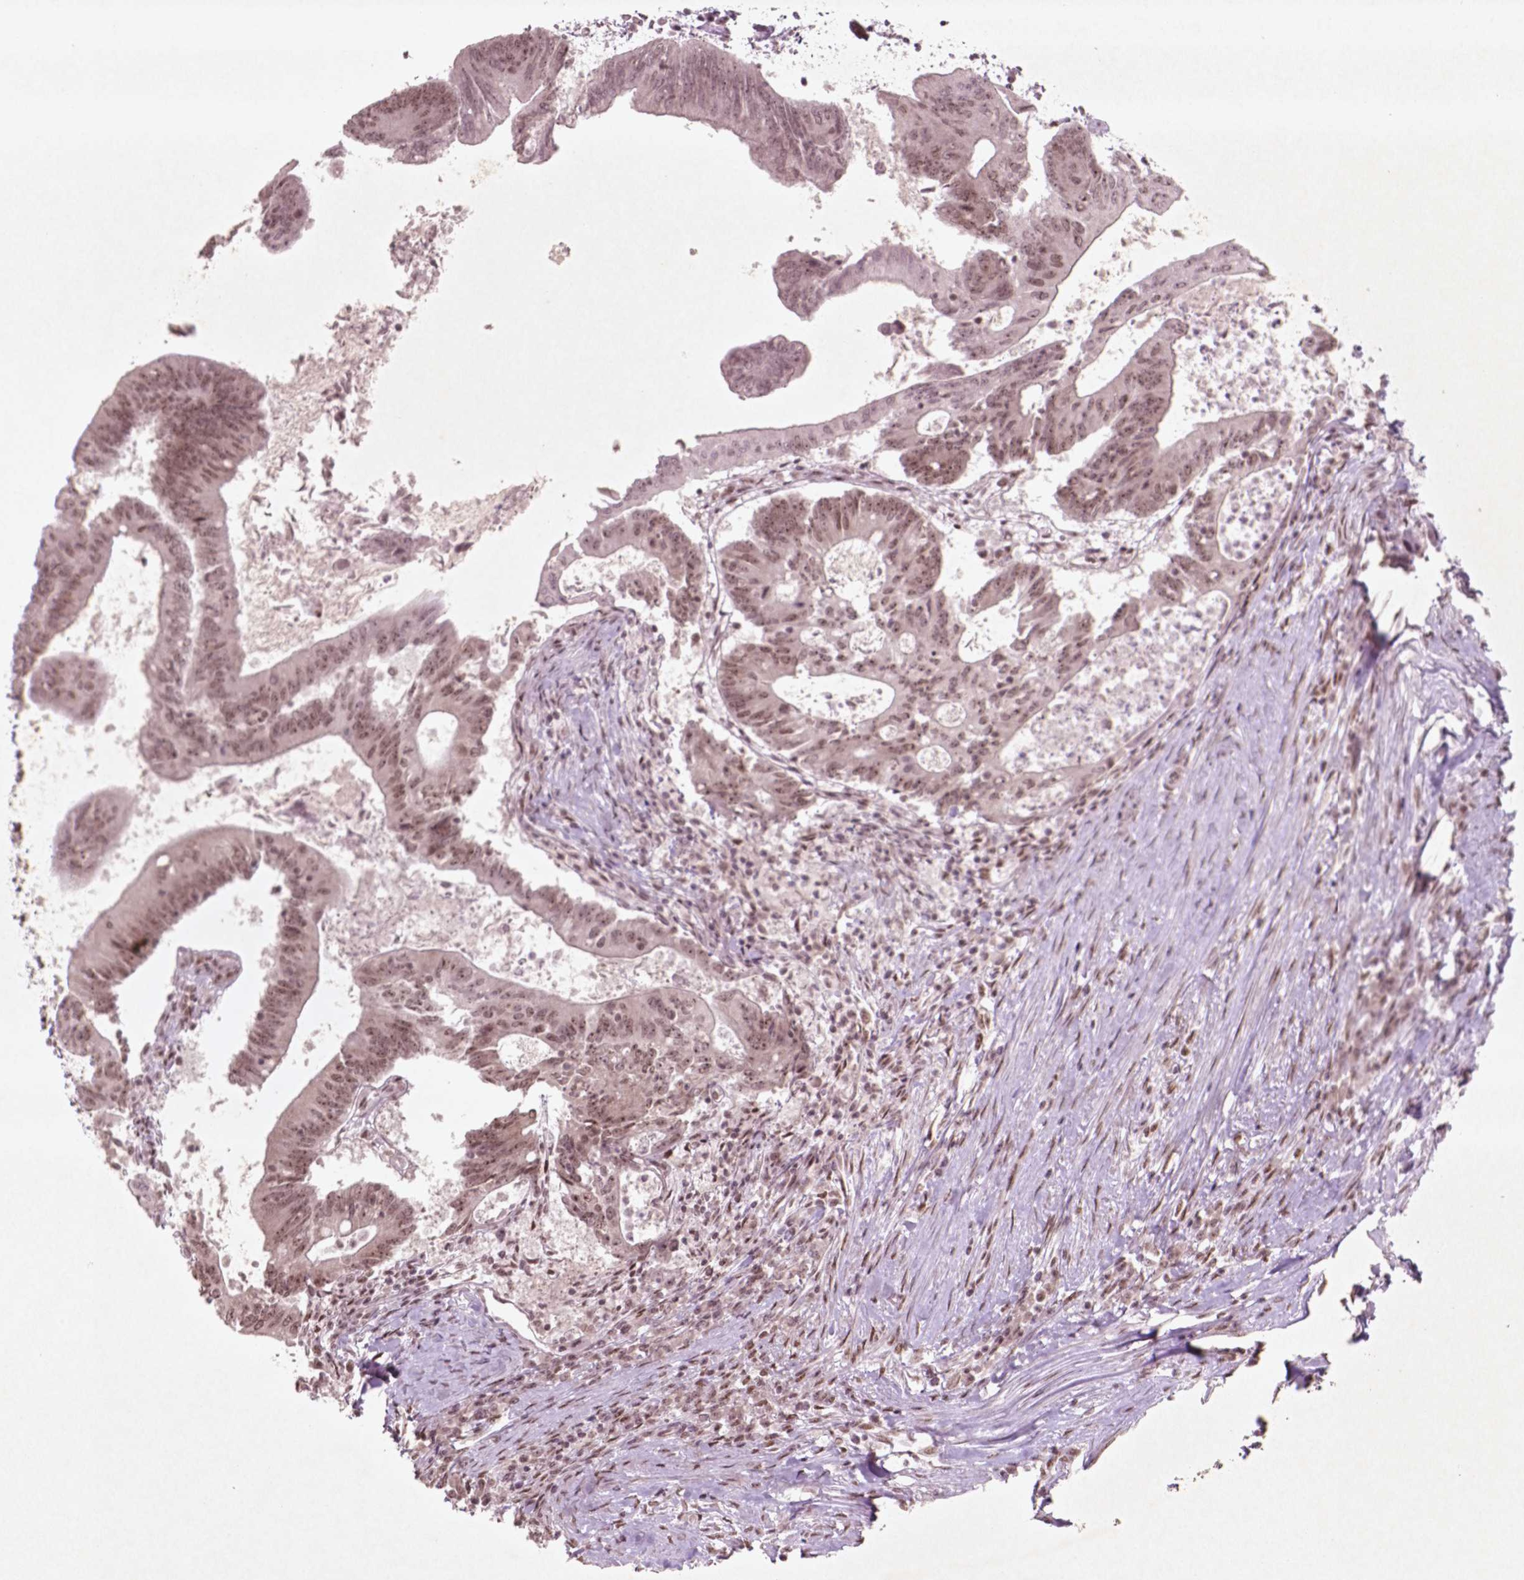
{"staining": {"intensity": "moderate", "quantity": ">75%", "location": "nuclear"}, "tissue": "colorectal cancer", "cell_type": "Tumor cells", "image_type": "cancer", "snomed": [{"axis": "morphology", "description": "Adenocarcinoma, NOS"}, {"axis": "topography", "description": "Colon"}], "caption": "Tumor cells reveal medium levels of moderate nuclear staining in approximately >75% of cells in adenocarcinoma (colorectal).", "gene": "HMG20B", "patient": {"sex": "female", "age": 70}}